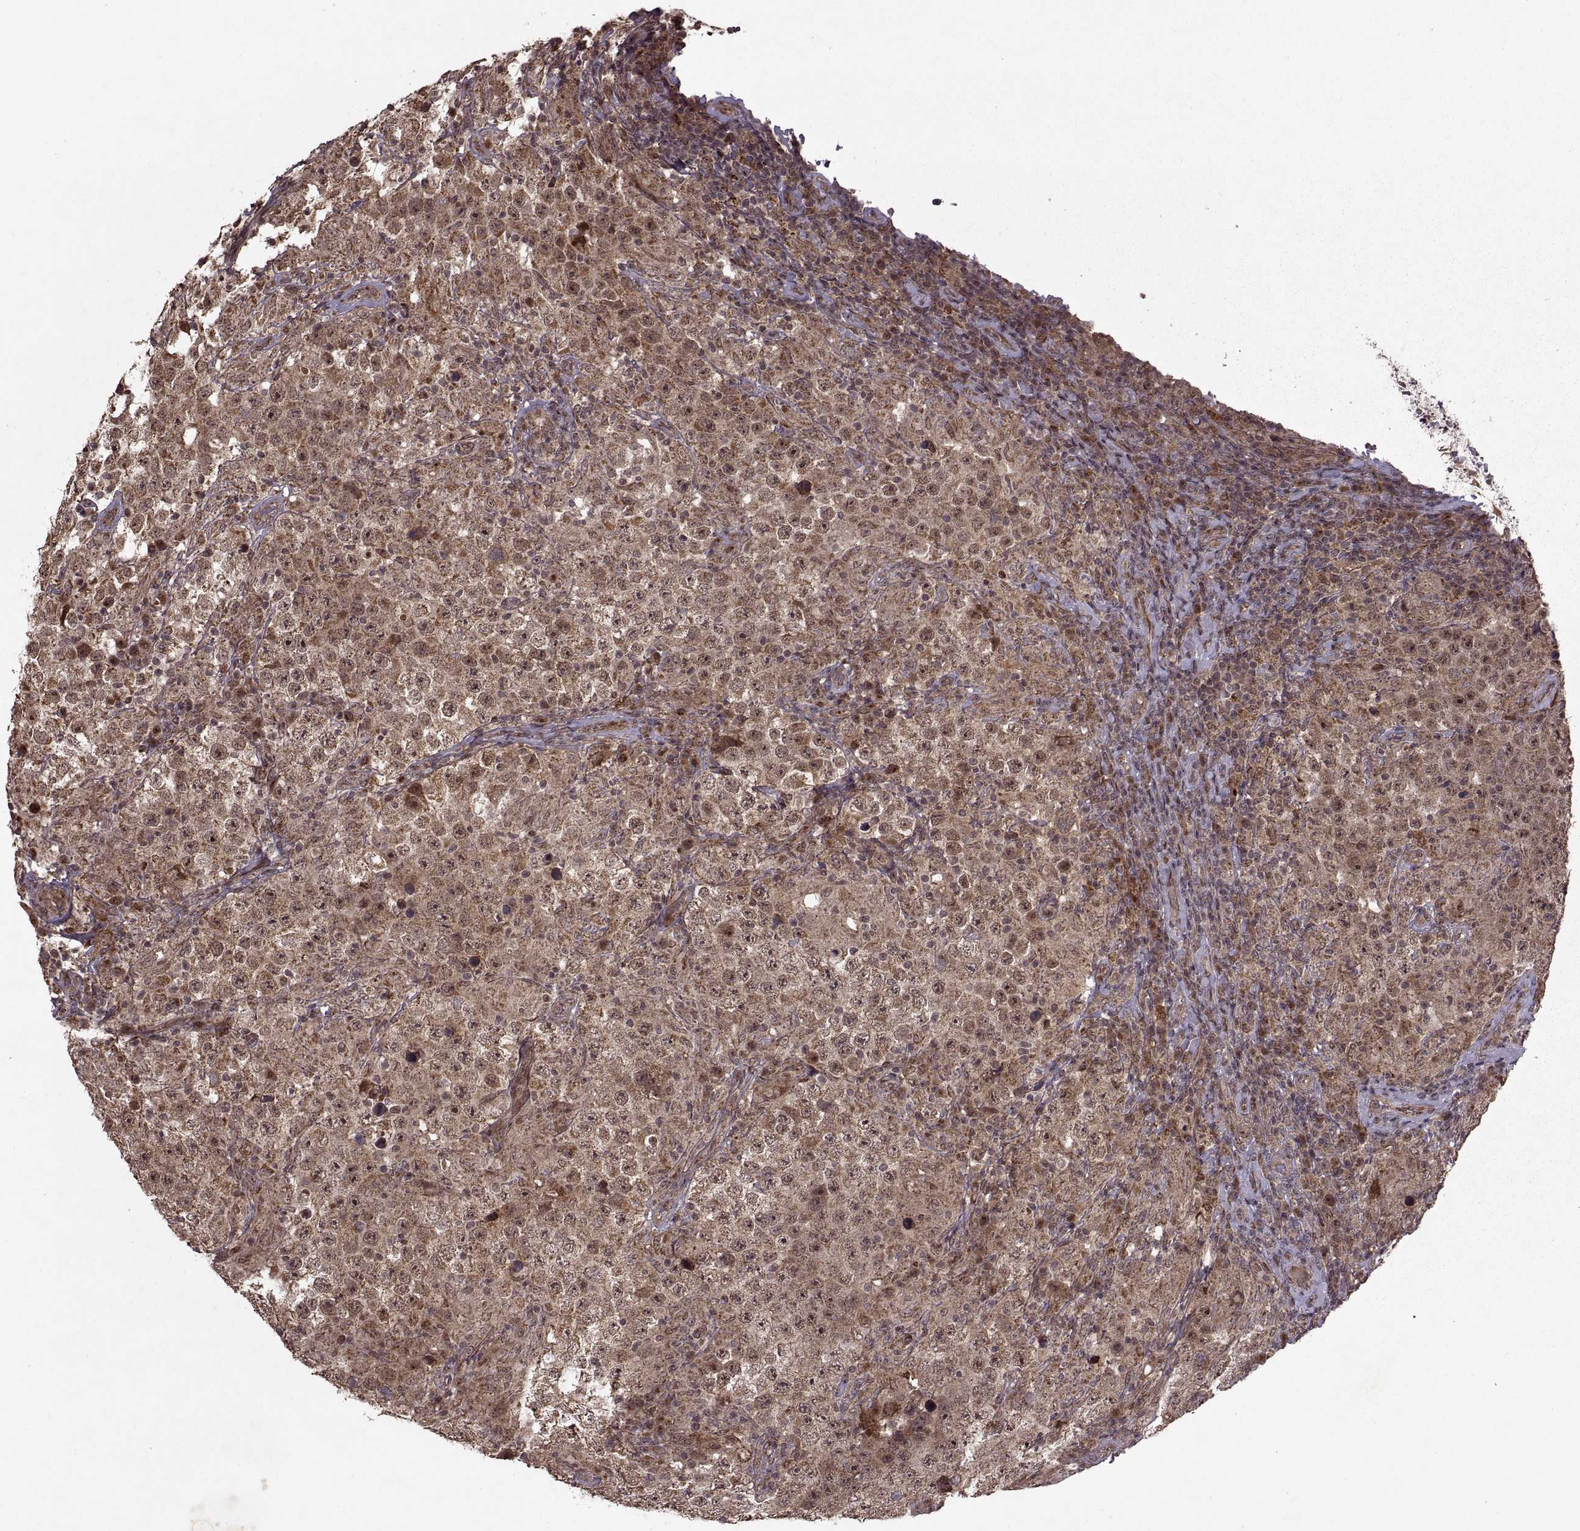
{"staining": {"intensity": "weak", "quantity": ">75%", "location": "cytoplasmic/membranous,nuclear"}, "tissue": "testis cancer", "cell_type": "Tumor cells", "image_type": "cancer", "snomed": [{"axis": "morphology", "description": "Seminoma, NOS"}, {"axis": "morphology", "description": "Carcinoma, Embryonal, NOS"}, {"axis": "topography", "description": "Testis"}], "caption": "The photomicrograph exhibits a brown stain indicating the presence of a protein in the cytoplasmic/membranous and nuclear of tumor cells in testis cancer.", "gene": "PTOV1", "patient": {"sex": "male", "age": 41}}